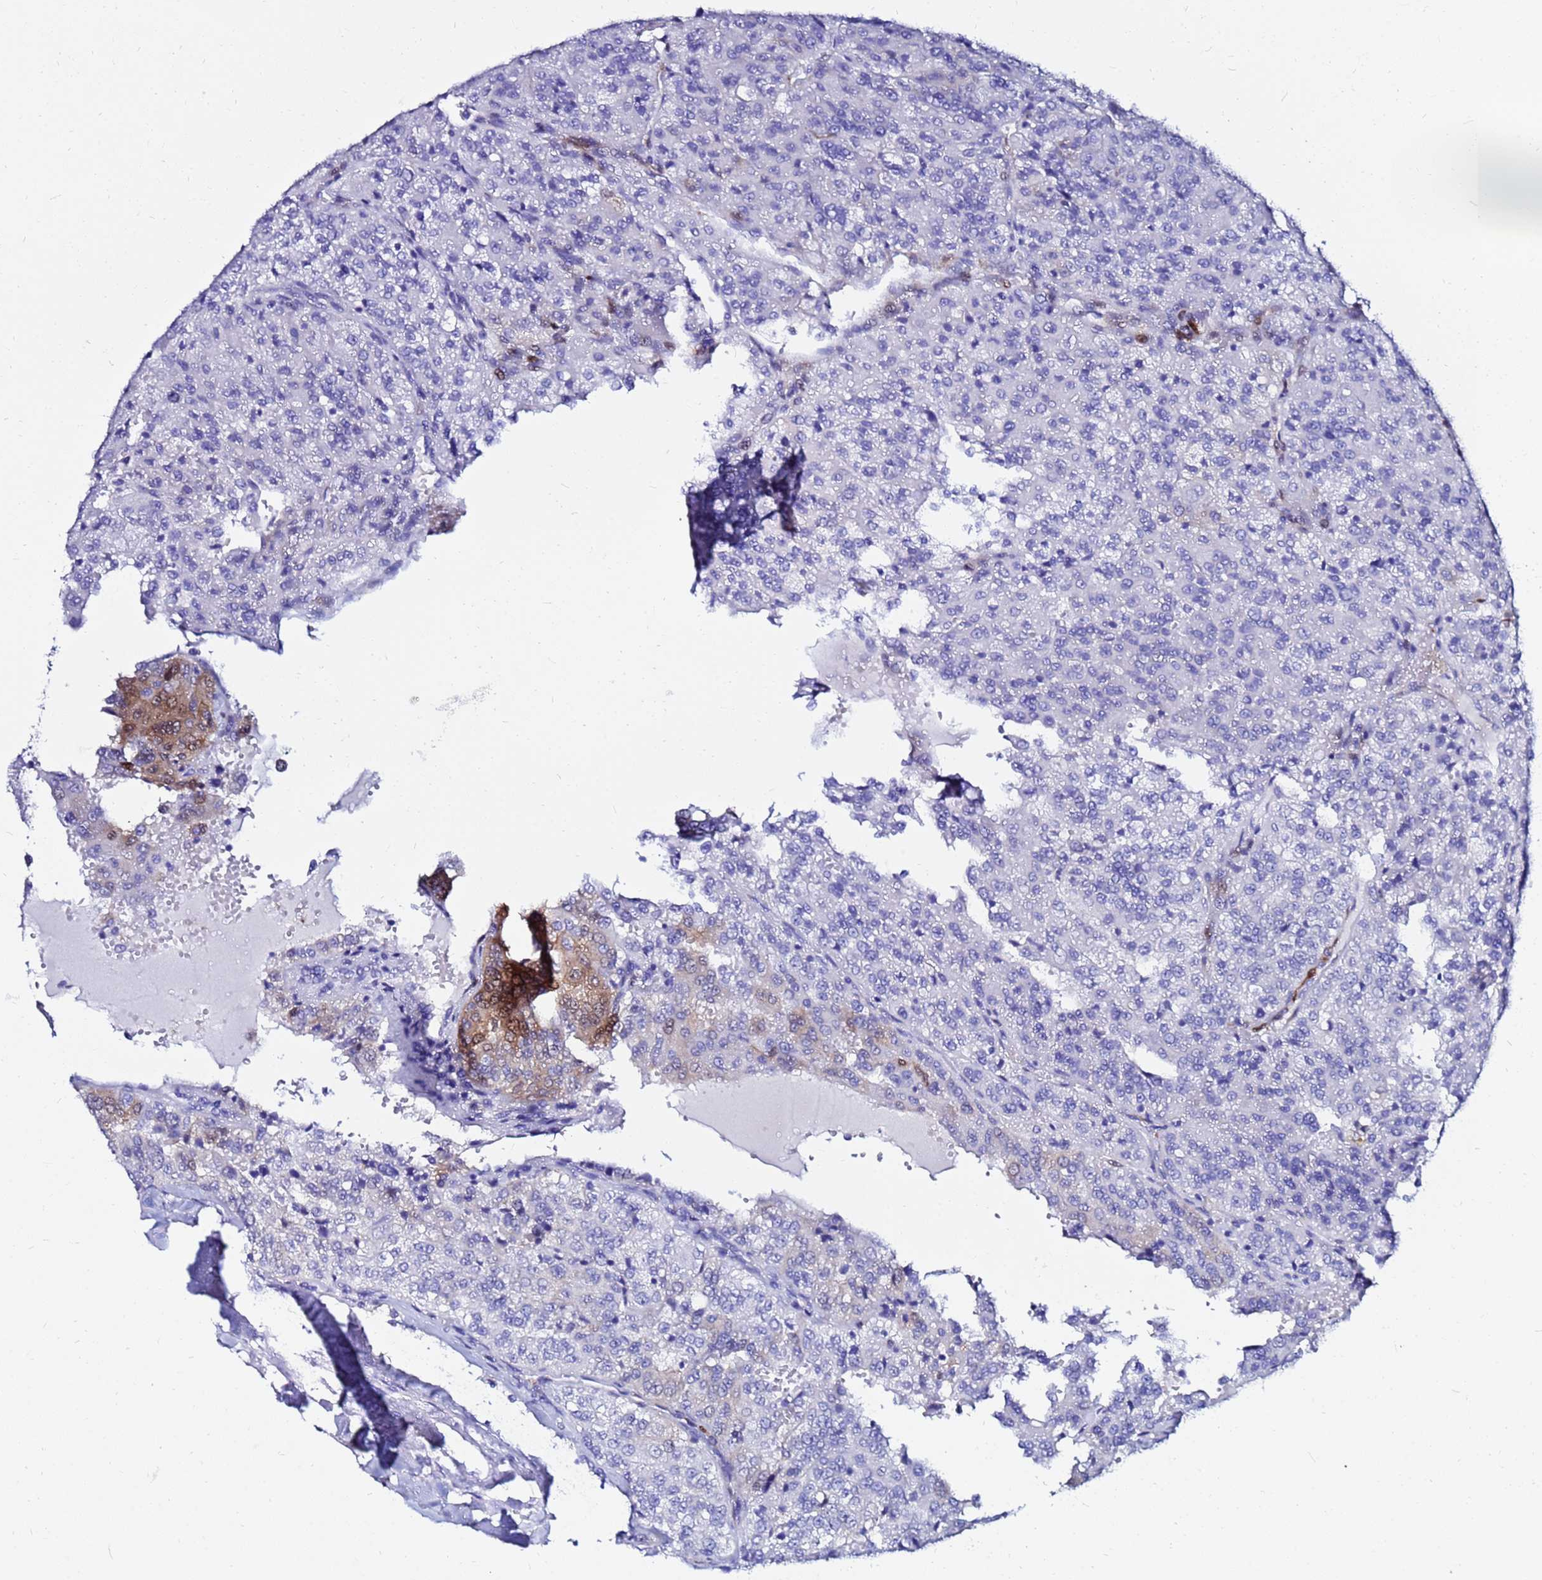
{"staining": {"intensity": "moderate", "quantity": "<25%", "location": "cytoplasmic/membranous"}, "tissue": "renal cancer", "cell_type": "Tumor cells", "image_type": "cancer", "snomed": [{"axis": "morphology", "description": "Adenocarcinoma, NOS"}, {"axis": "topography", "description": "Kidney"}], "caption": "About <25% of tumor cells in human adenocarcinoma (renal) exhibit moderate cytoplasmic/membranous protein staining as visualized by brown immunohistochemical staining.", "gene": "PPP1R14C", "patient": {"sex": "female", "age": 63}}